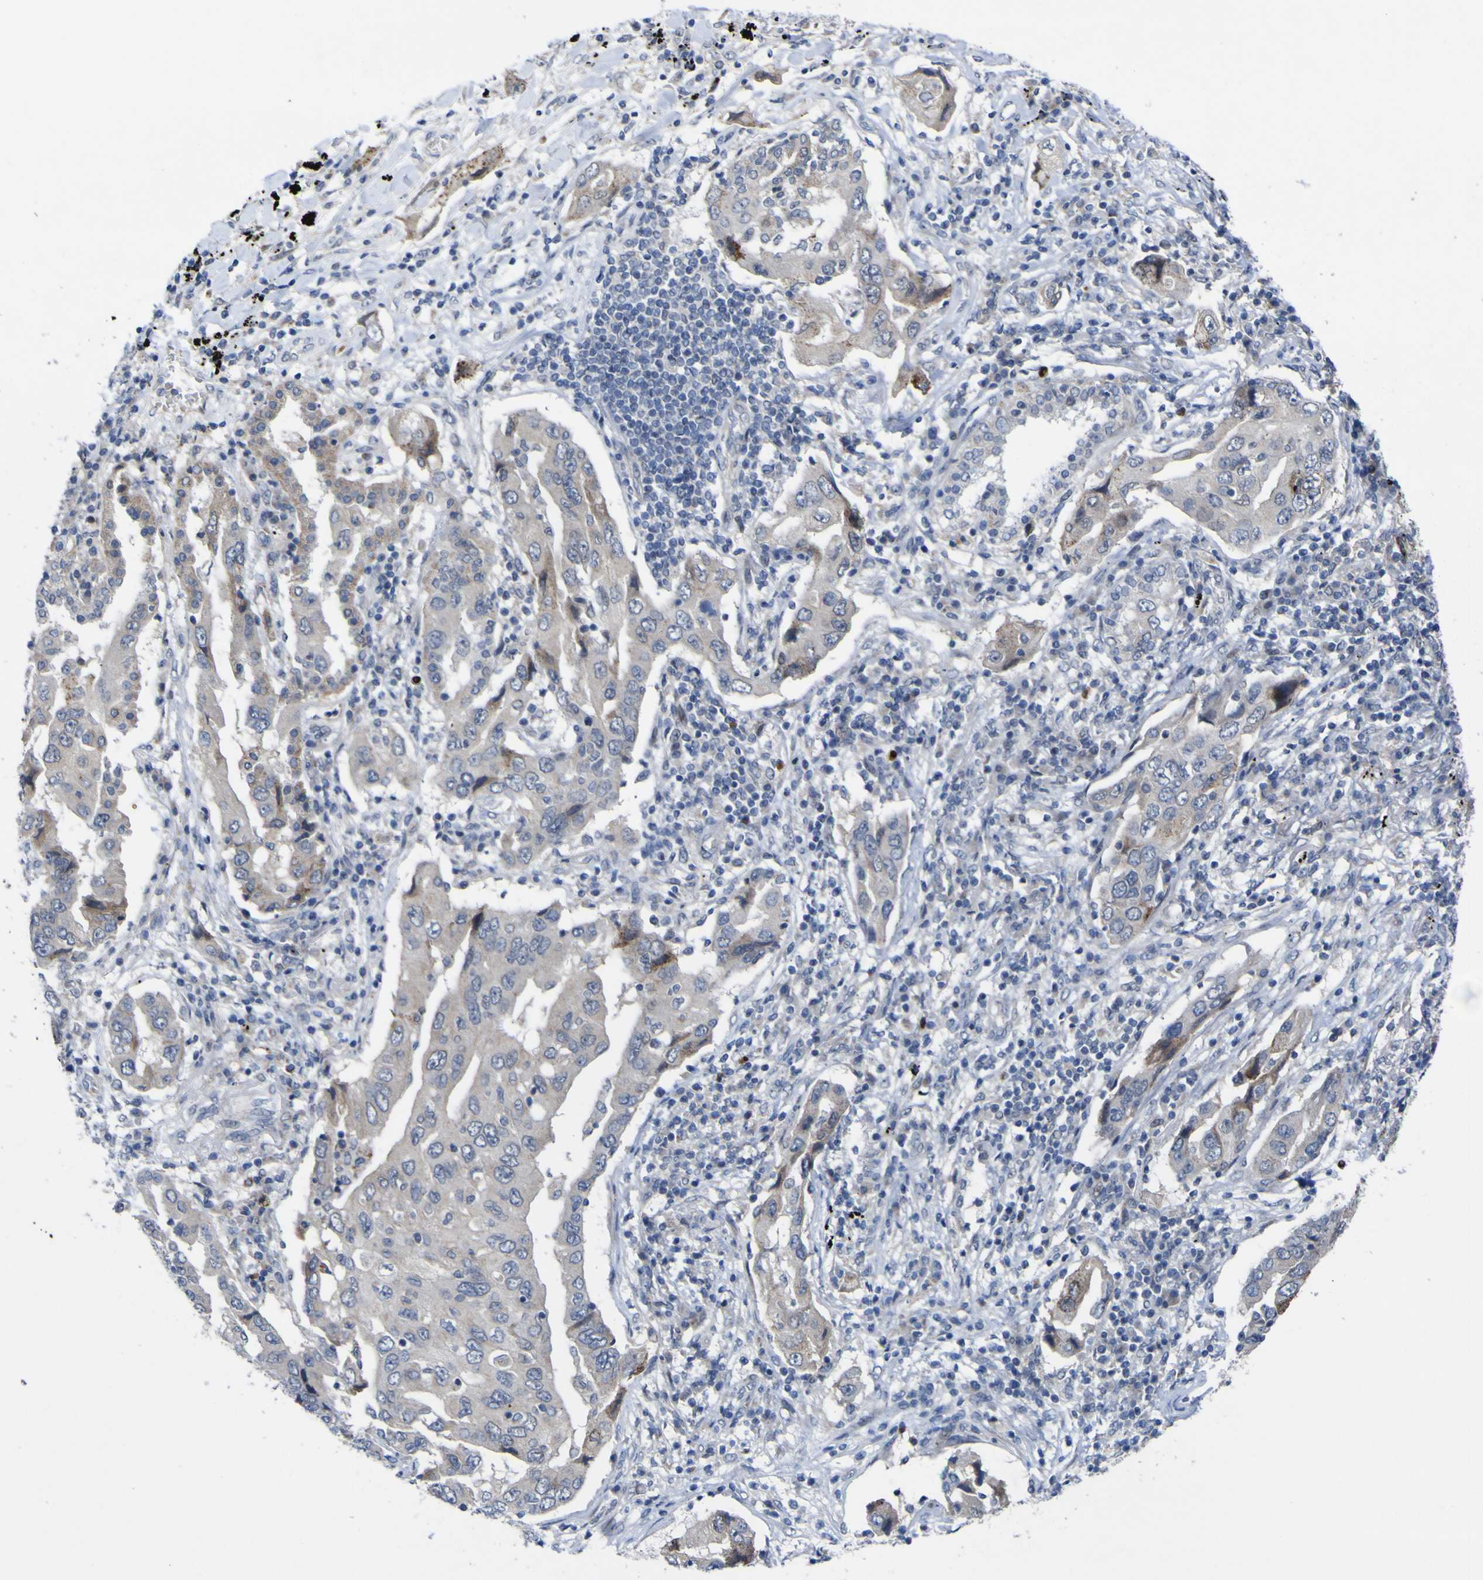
{"staining": {"intensity": "weak", "quantity": "<25%", "location": "cytoplasmic/membranous"}, "tissue": "lung cancer", "cell_type": "Tumor cells", "image_type": "cancer", "snomed": [{"axis": "morphology", "description": "Adenocarcinoma, NOS"}, {"axis": "topography", "description": "Lung"}], "caption": "This is a micrograph of immunohistochemistry staining of adenocarcinoma (lung), which shows no expression in tumor cells. The staining is performed using DAB brown chromogen with nuclei counter-stained in using hematoxylin.", "gene": "NAV1", "patient": {"sex": "female", "age": 65}}